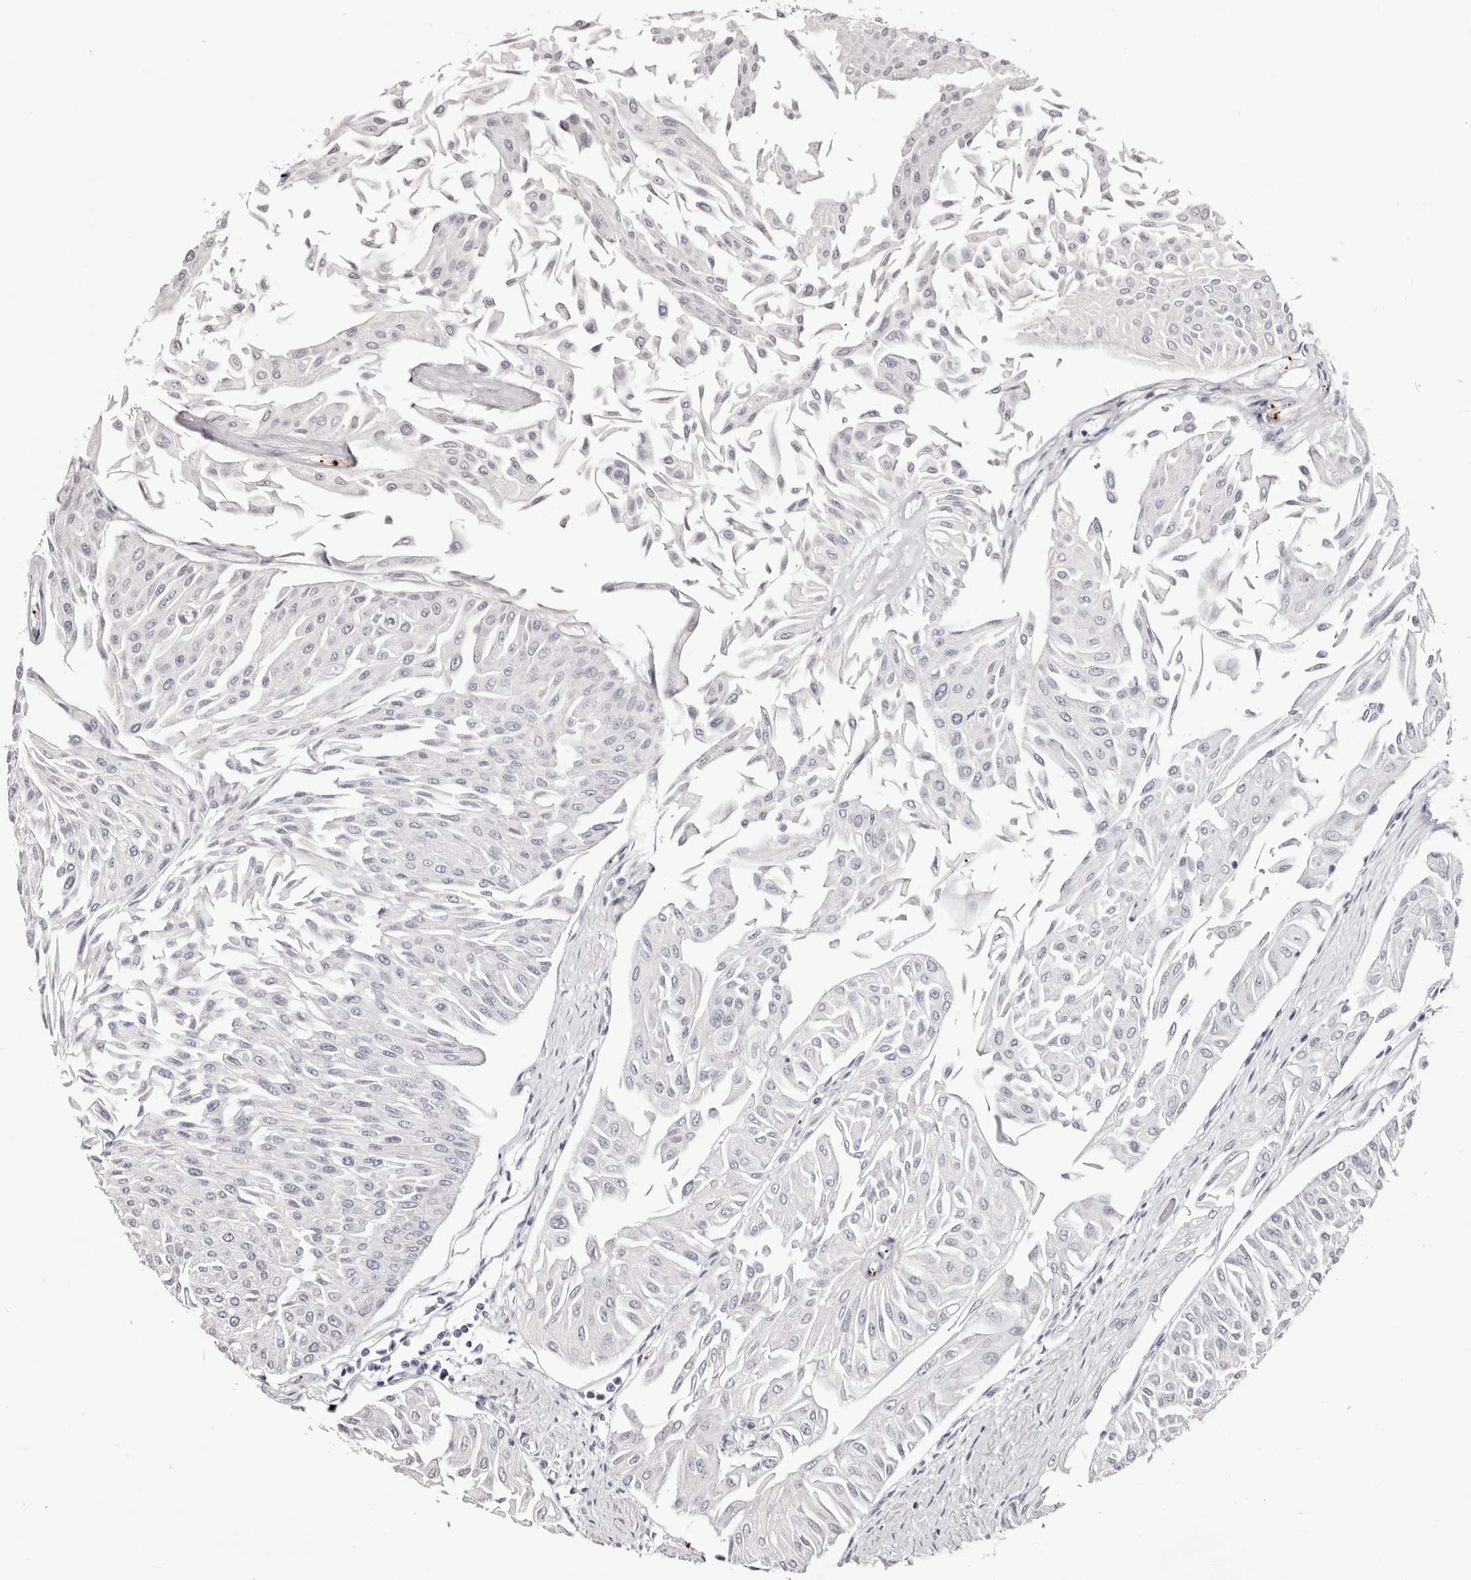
{"staining": {"intensity": "negative", "quantity": "none", "location": "none"}, "tissue": "urothelial cancer", "cell_type": "Tumor cells", "image_type": "cancer", "snomed": [{"axis": "morphology", "description": "Urothelial carcinoma, Low grade"}, {"axis": "topography", "description": "Urinary bladder"}], "caption": "An IHC image of urothelial cancer is shown. There is no staining in tumor cells of urothelial cancer.", "gene": "PF4", "patient": {"sex": "male", "age": 67}}